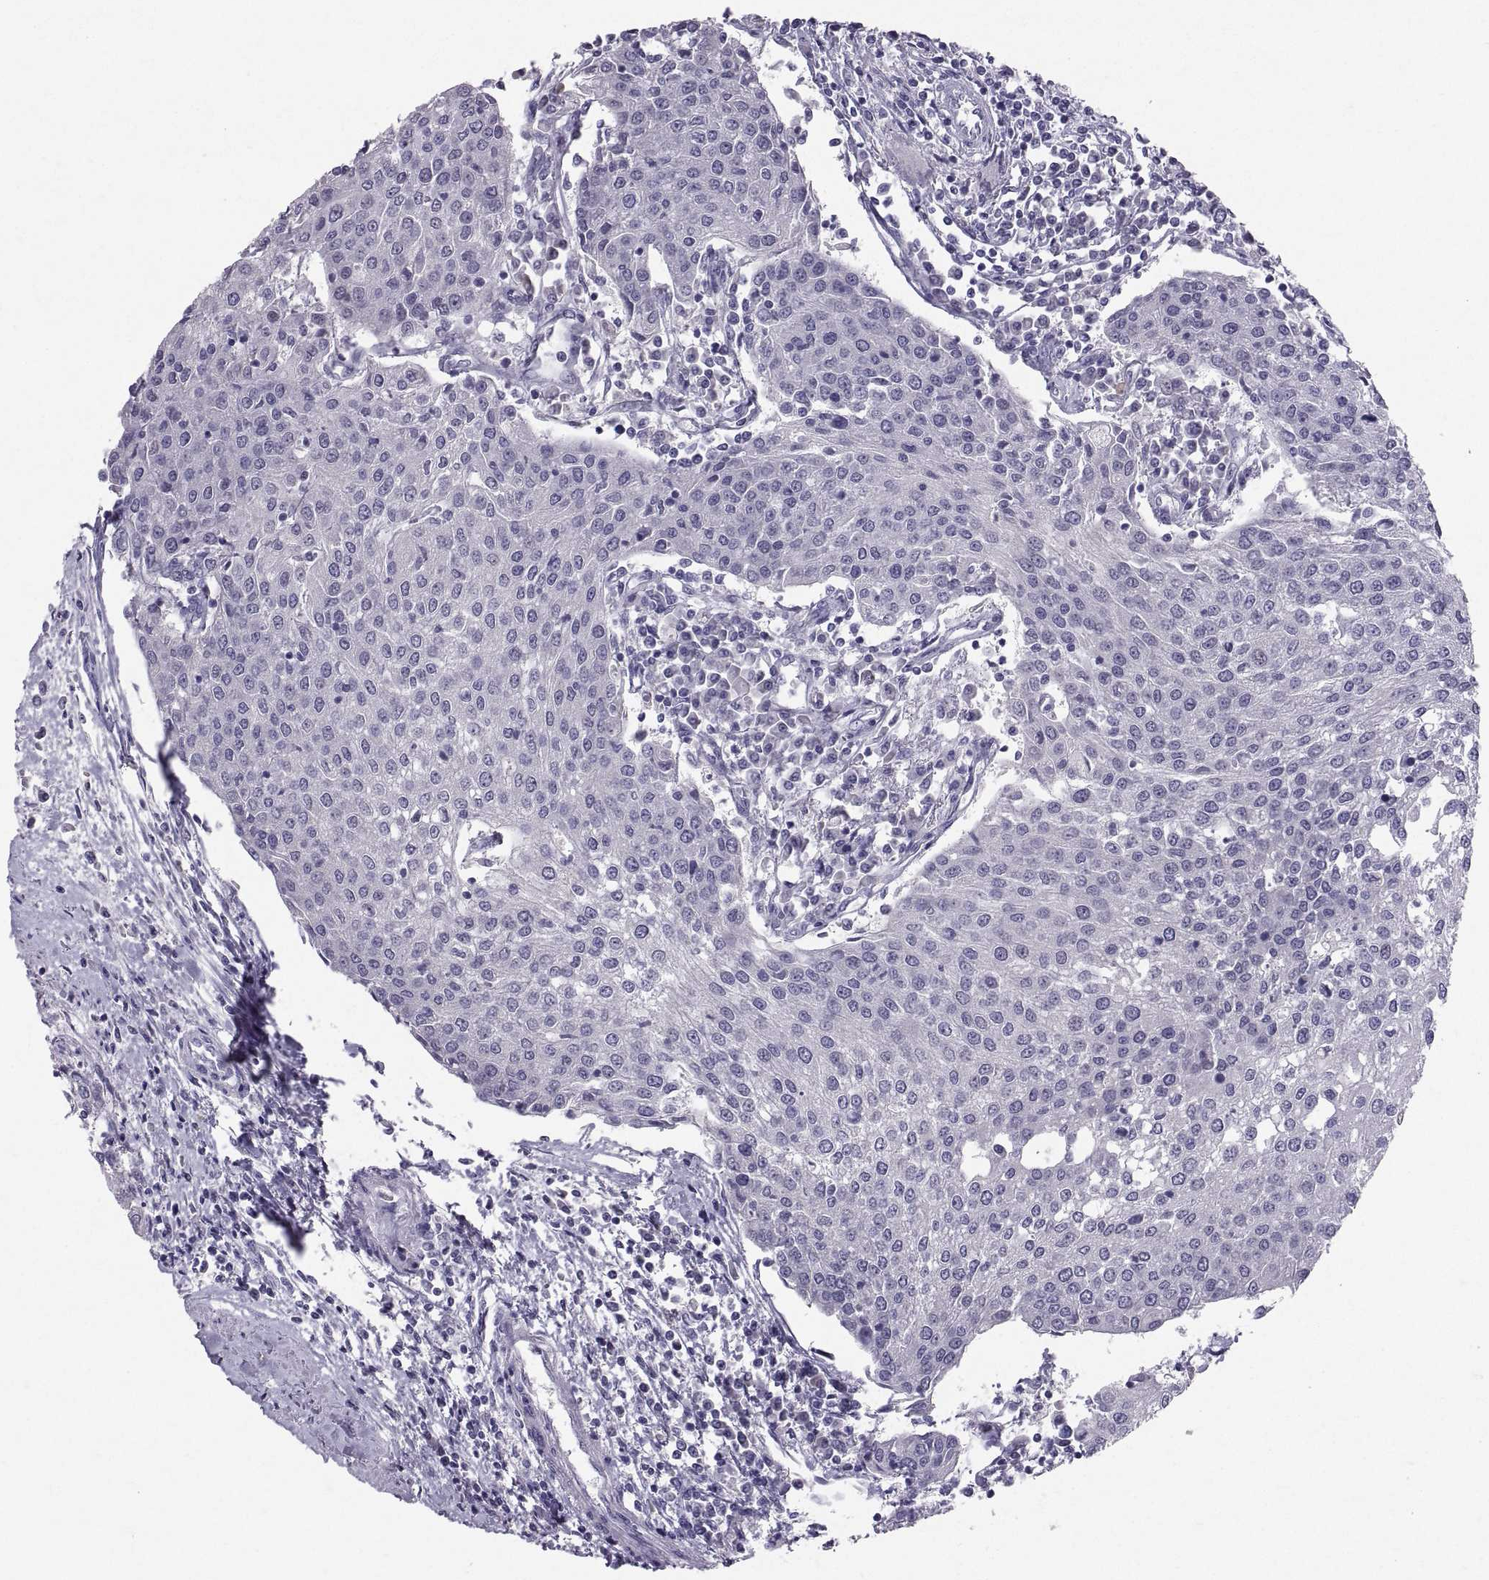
{"staining": {"intensity": "negative", "quantity": "none", "location": "none"}, "tissue": "urothelial cancer", "cell_type": "Tumor cells", "image_type": "cancer", "snomed": [{"axis": "morphology", "description": "Urothelial carcinoma, High grade"}, {"axis": "topography", "description": "Urinary bladder"}], "caption": "DAB immunohistochemical staining of human high-grade urothelial carcinoma demonstrates no significant staining in tumor cells. (DAB (3,3'-diaminobenzidine) immunohistochemistry visualized using brightfield microscopy, high magnification).", "gene": "PTN", "patient": {"sex": "female", "age": 85}}